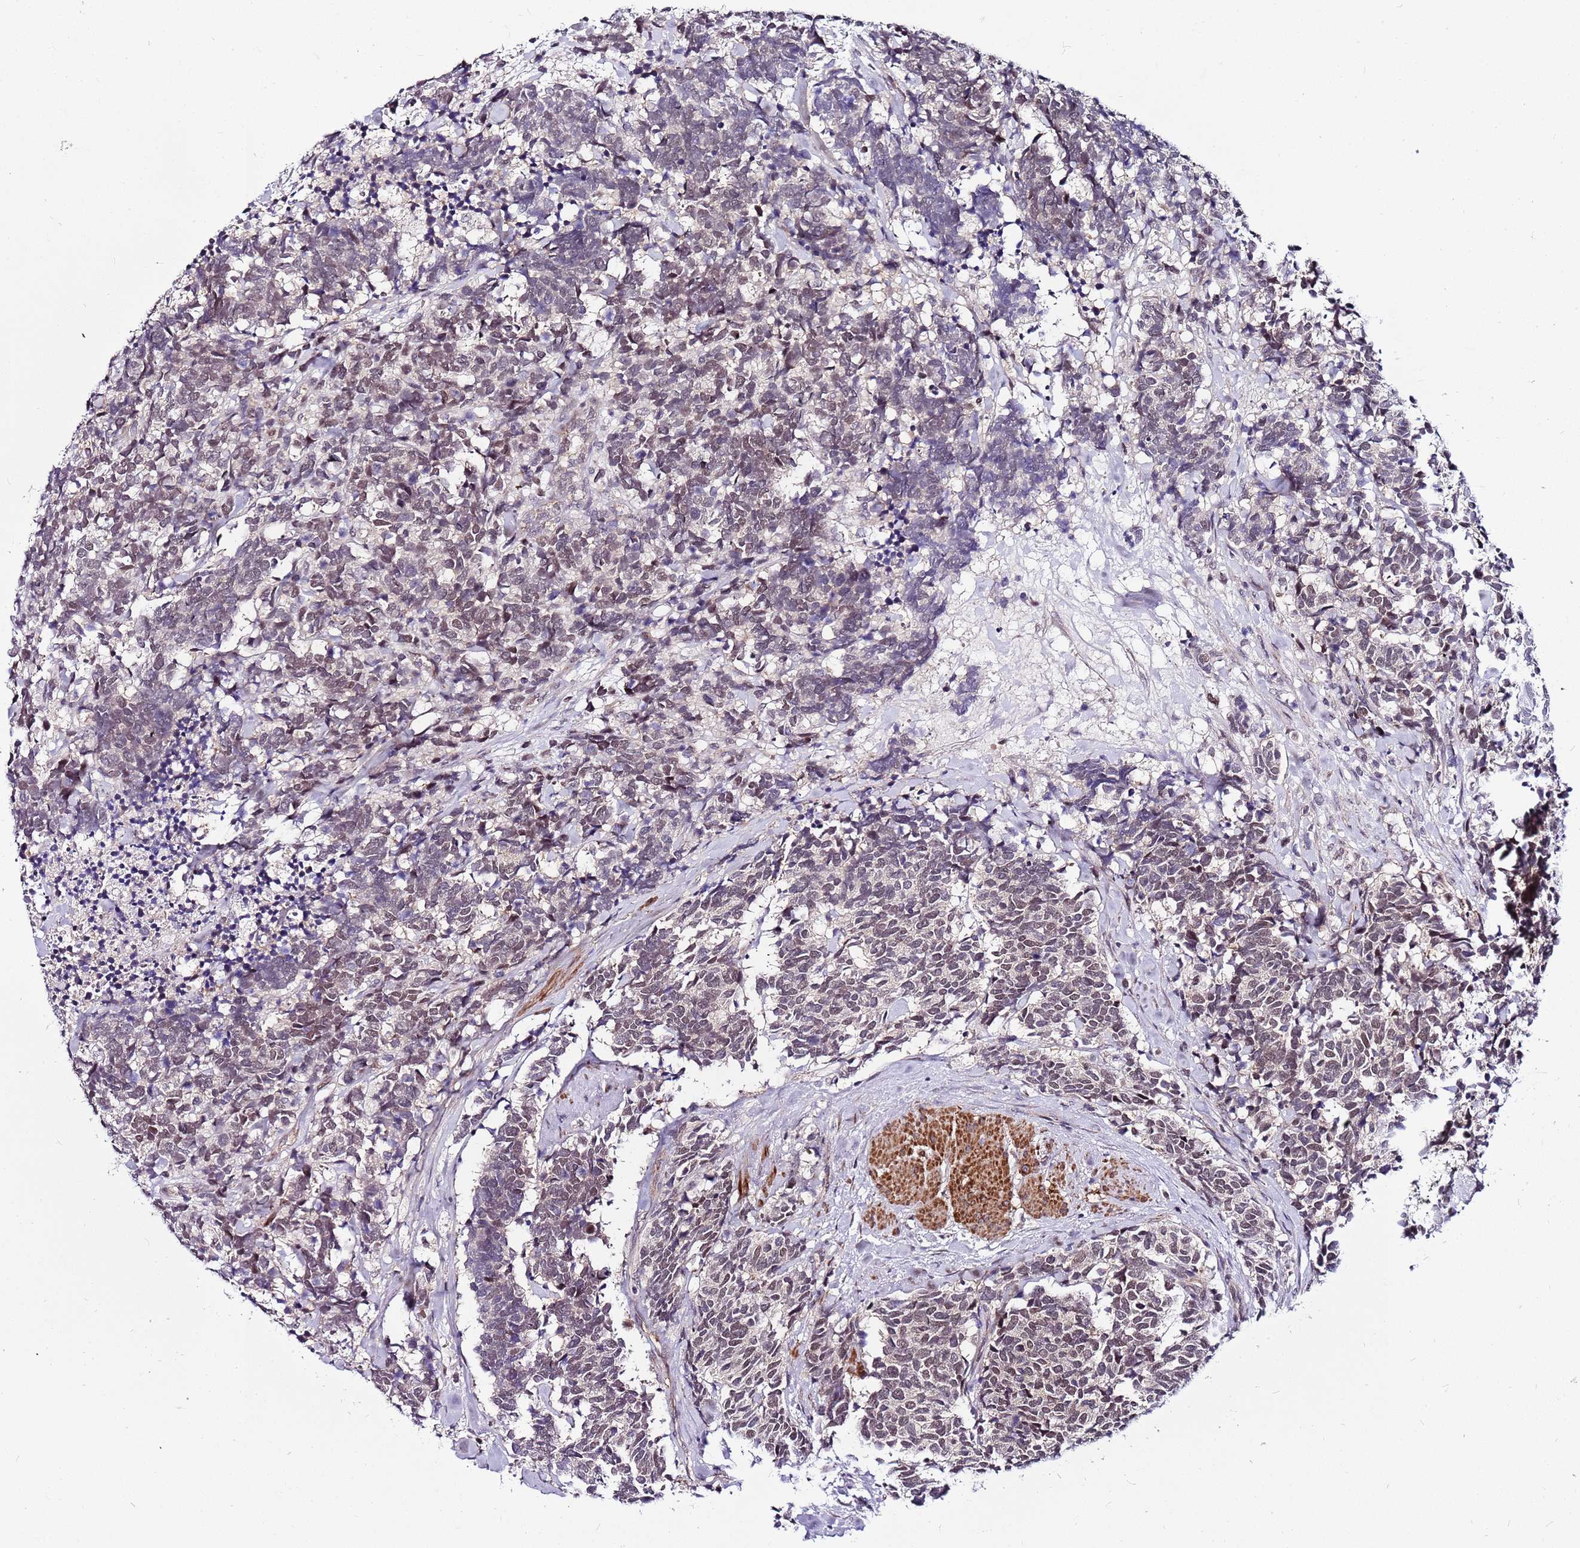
{"staining": {"intensity": "weak", "quantity": "25%-75%", "location": "nuclear"}, "tissue": "carcinoid", "cell_type": "Tumor cells", "image_type": "cancer", "snomed": [{"axis": "morphology", "description": "Carcinoma, NOS"}, {"axis": "morphology", "description": "Carcinoid, malignant, NOS"}, {"axis": "topography", "description": "Prostate"}], "caption": "Approximately 25%-75% of tumor cells in carcinoma exhibit weak nuclear protein staining as visualized by brown immunohistochemical staining.", "gene": "POLE3", "patient": {"sex": "male", "age": 57}}